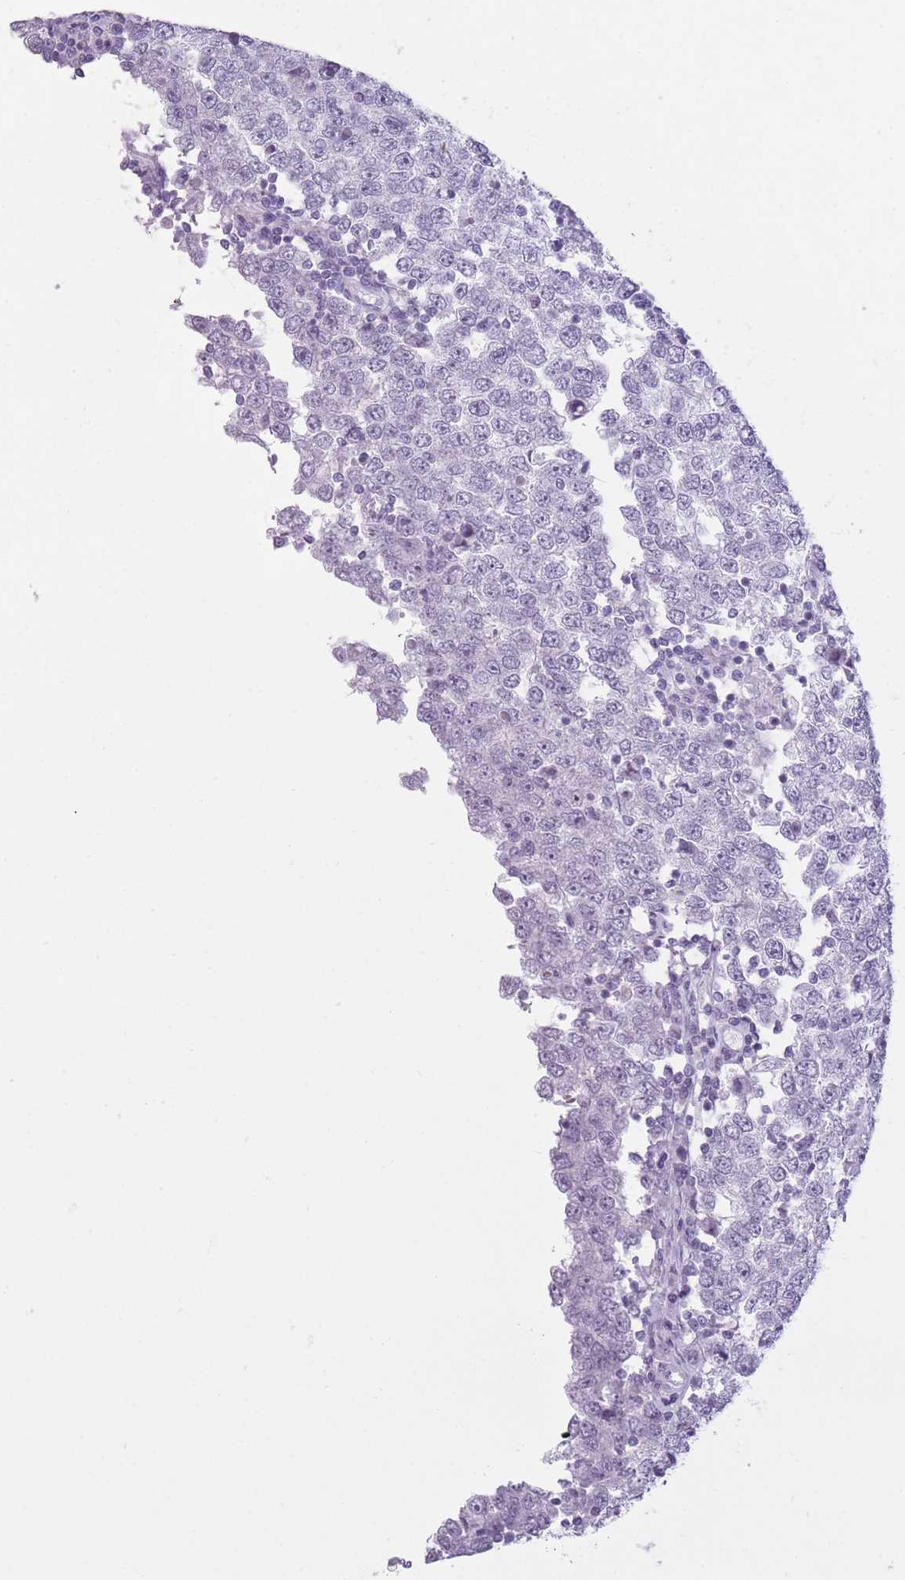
{"staining": {"intensity": "negative", "quantity": "none", "location": "none"}, "tissue": "testis cancer", "cell_type": "Tumor cells", "image_type": "cancer", "snomed": [{"axis": "morphology", "description": "Seminoma, NOS"}, {"axis": "morphology", "description": "Carcinoma, Embryonal, NOS"}, {"axis": "topography", "description": "Testis"}], "caption": "Testis cancer was stained to show a protein in brown. There is no significant positivity in tumor cells. (DAB IHC, high magnification).", "gene": "GOLGA6D", "patient": {"sex": "male", "age": 28}}